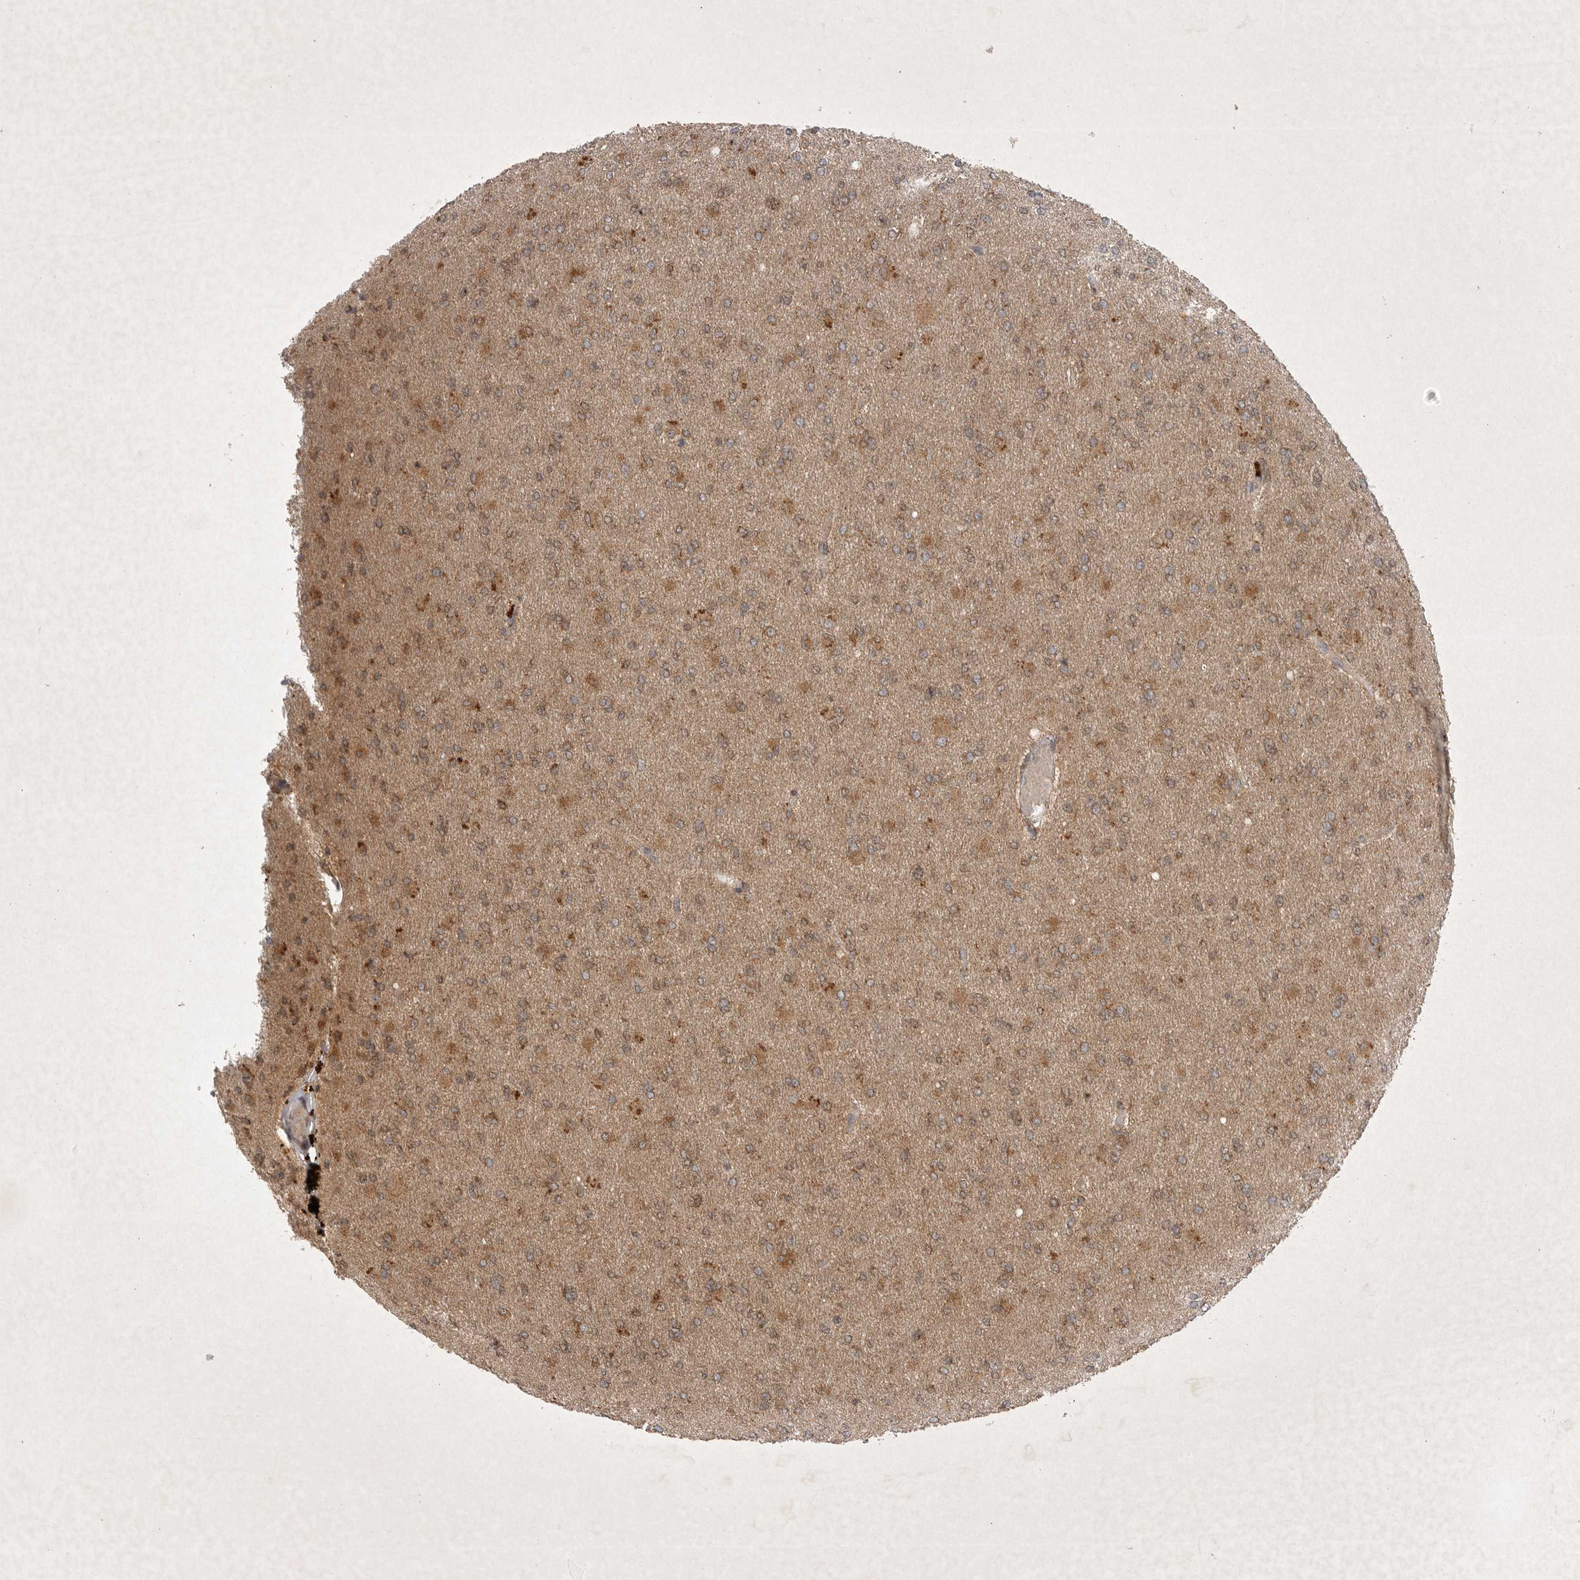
{"staining": {"intensity": "moderate", "quantity": ">75%", "location": "cytoplasmic/membranous"}, "tissue": "glioma", "cell_type": "Tumor cells", "image_type": "cancer", "snomed": [{"axis": "morphology", "description": "Glioma, malignant, High grade"}, {"axis": "topography", "description": "Cerebral cortex"}], "caption": "Moderate cytoplasmic/membranous protein expression is seen in approximately >75% of tumor cells in malignant glioma (high-grade).", "gene": "DDR1", "patient": {"sex": "female", "age": 36}}